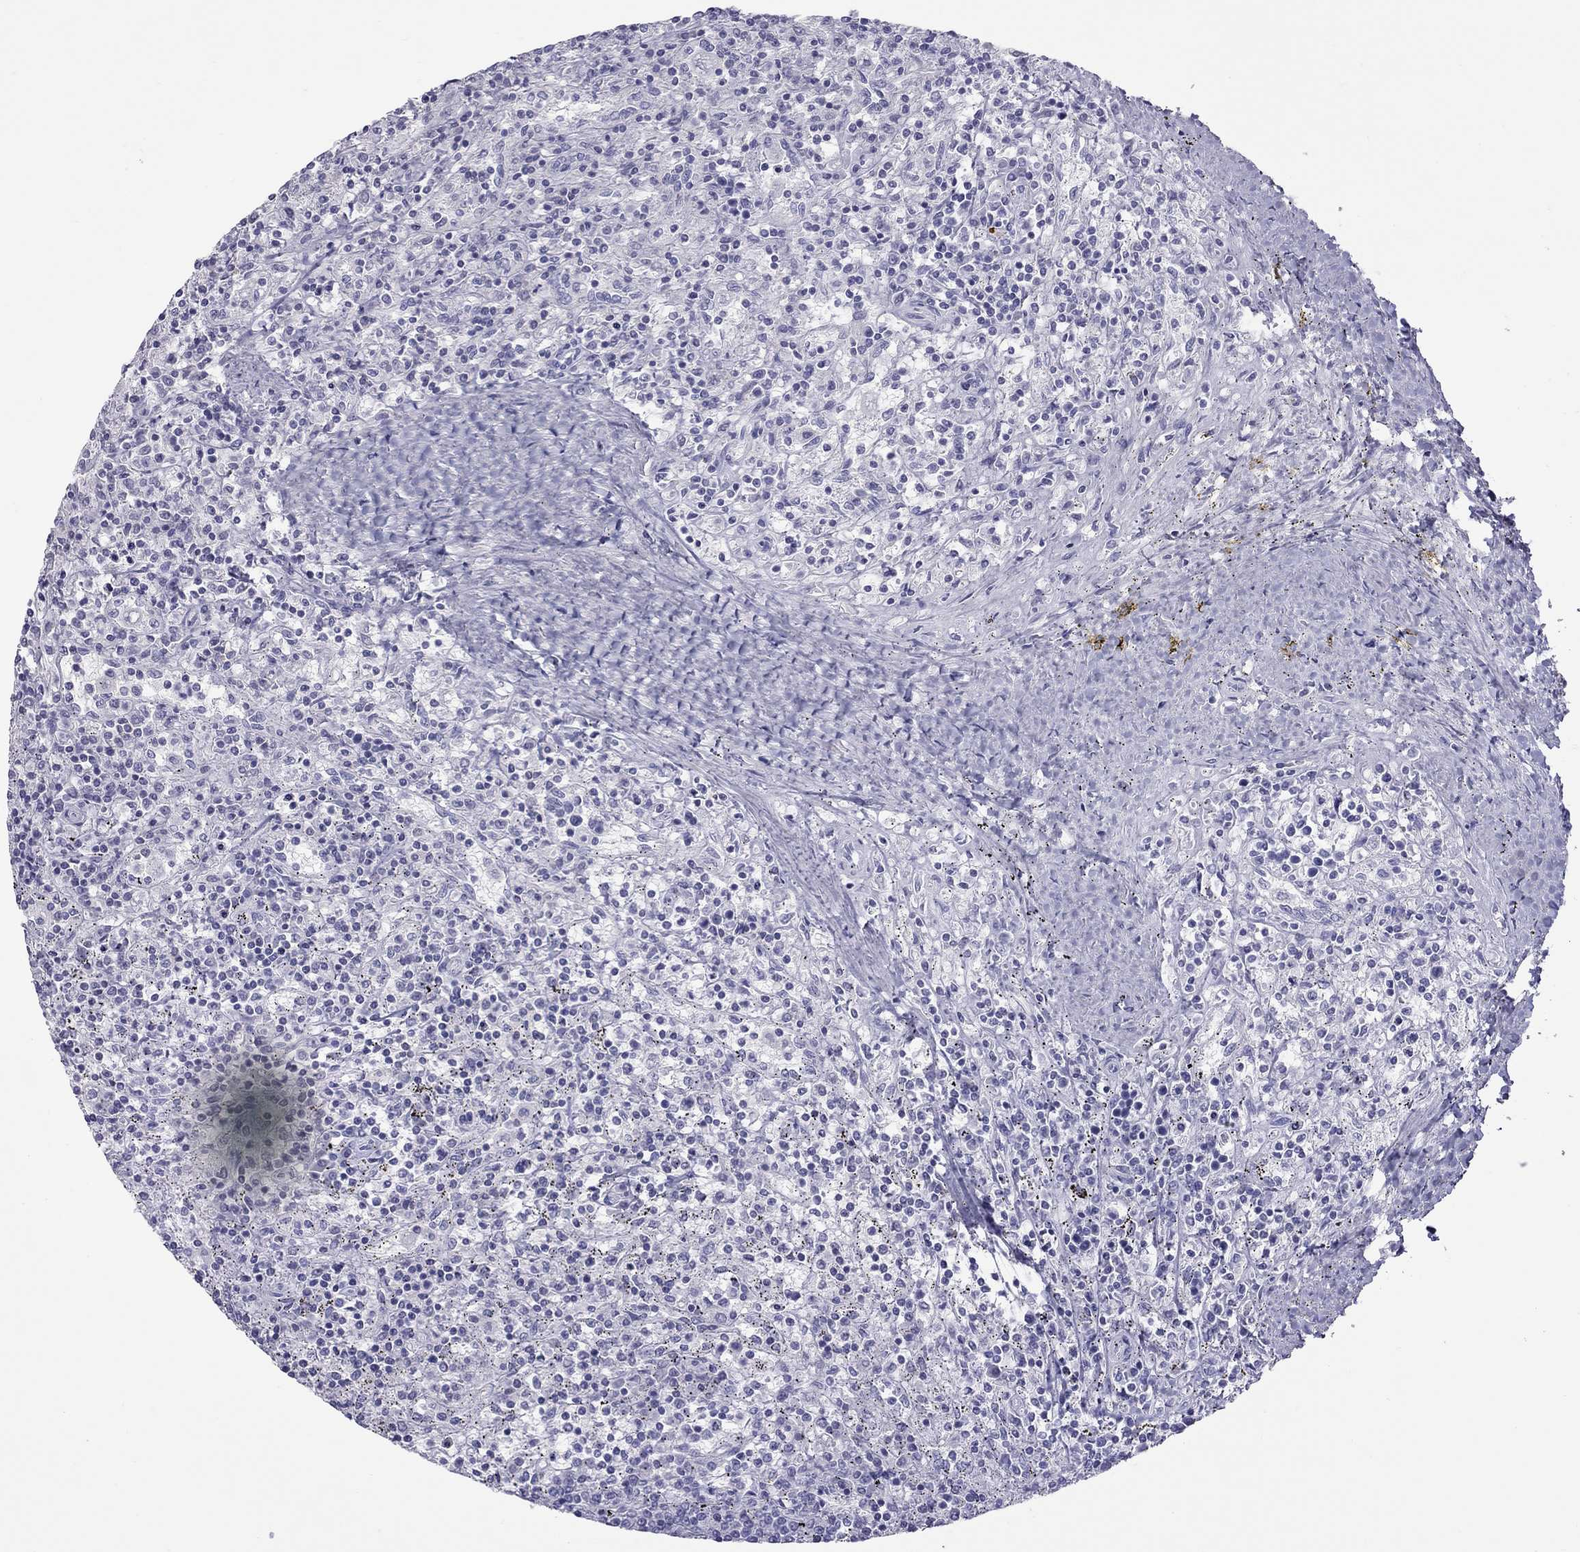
{"staining": {"intensity": "negative", "quantity": "none", "location": "none"}, "tissue": "lymphoma", "cell_type": "Tumor cells", "image_type": "cancer", "snomed": [{"axis": "morphology", "description": "Malignant lymphoma, non-Hodgkin's type, Low grade"}, {"axis": "topography", "description": "Spleen"}], "caption": "The immunohistochemistry (IHC) histopathology image has no significant expression in tumor cells of low-grade malignant lymphoma, non-Hodgkin's type tissue.", "gene": "STAG3", "patient": {"sex": "male", "age": 62}}